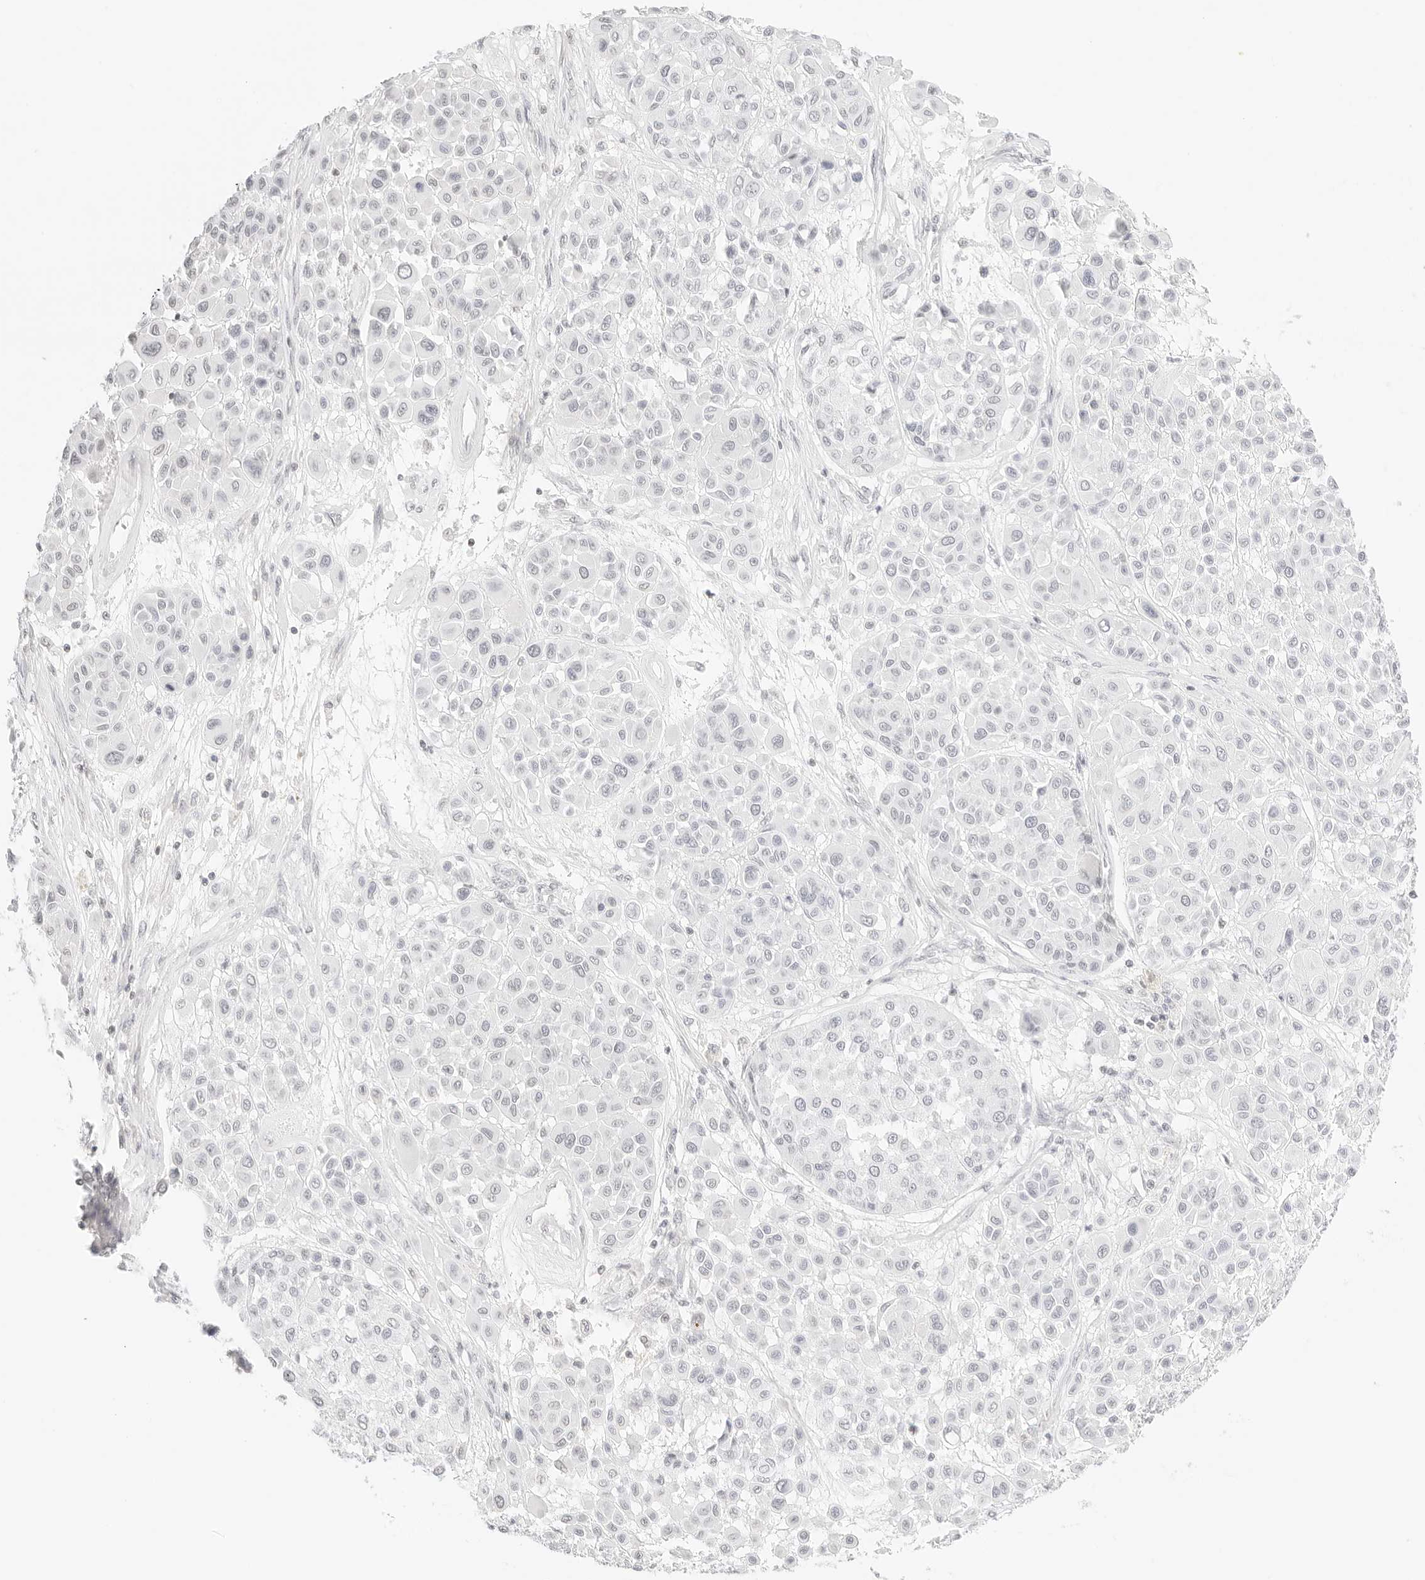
{"staining": {"intensity": "negative", "quantity": "none", "location": "none"}, "tissue": "melanoma", "cell_type": "Tumor cells", "image_type": "cancer", "snomed": [{"axis": "morphology", "description": "Malignant melanoma, Metastatic site"}, {"axis": "topography", "description": "Soft tissue"}], "caption": "This is an immunohistochemistry (IHC) micrograph of human malignant melanoma (metastatic site). There is no staining in tumor cells.", "gene": "FBLN5", "patient": {"sex": "male", "age": 41}}